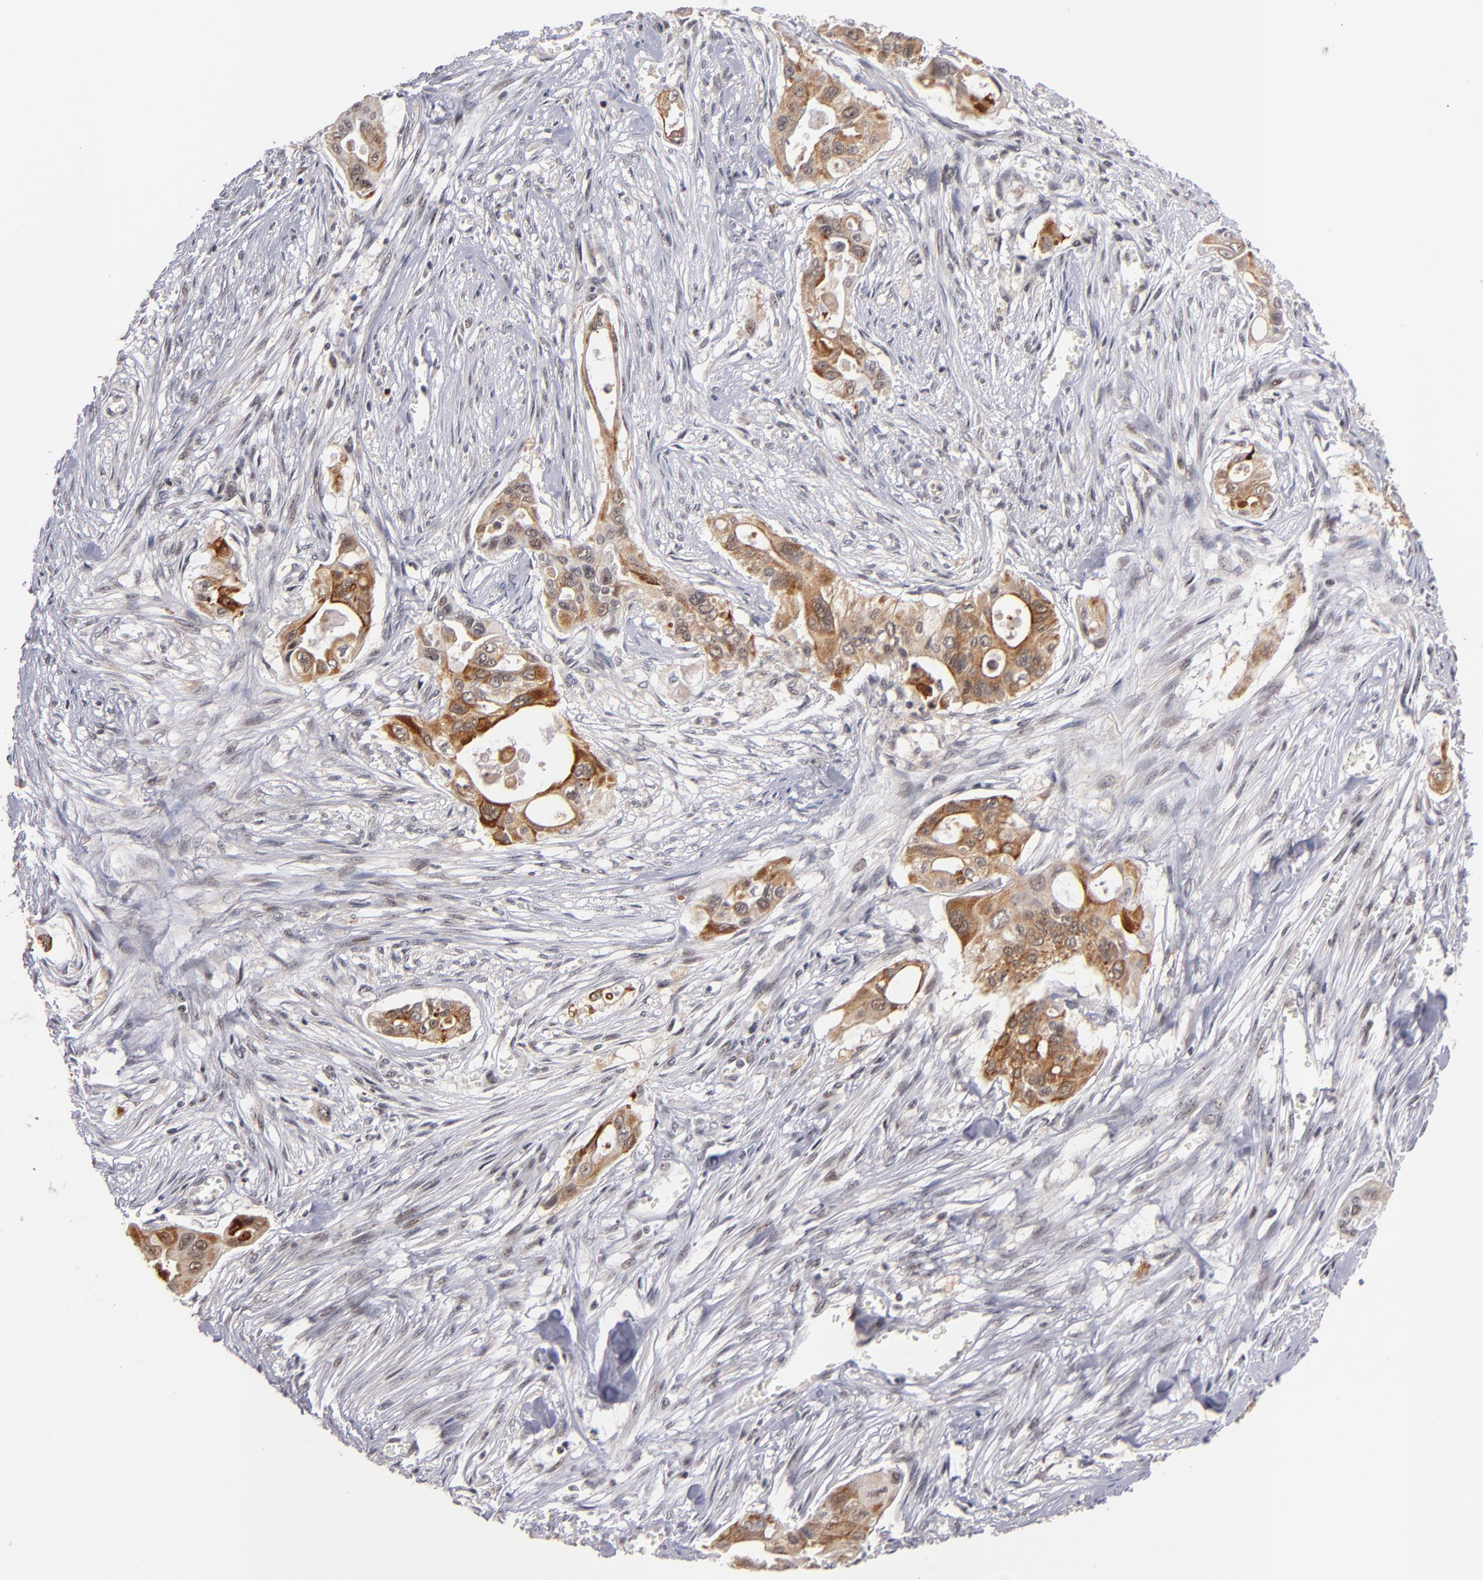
{"staining": {"intensity": "moderate", "quantity": ">75%", "location": "cytoplasmic/membranous"}, "tissue": "pancreatic cancer", "cell_type": "Tumor cells", "image_type": "cancer", "snomed": [{"axis": "morphology", "description": "Adenocarcinoma, NOS"}, {"axis": "topography", "description": "Pancreas"}], "caption": "This is an image of immunohistochemistry staining of pancreatic cancer, which shows moderate staining in the cytoplasmic/membranous of tumor cells.", "gene": "PCNX4", "patient": {"sex": "male", "age": 77}}